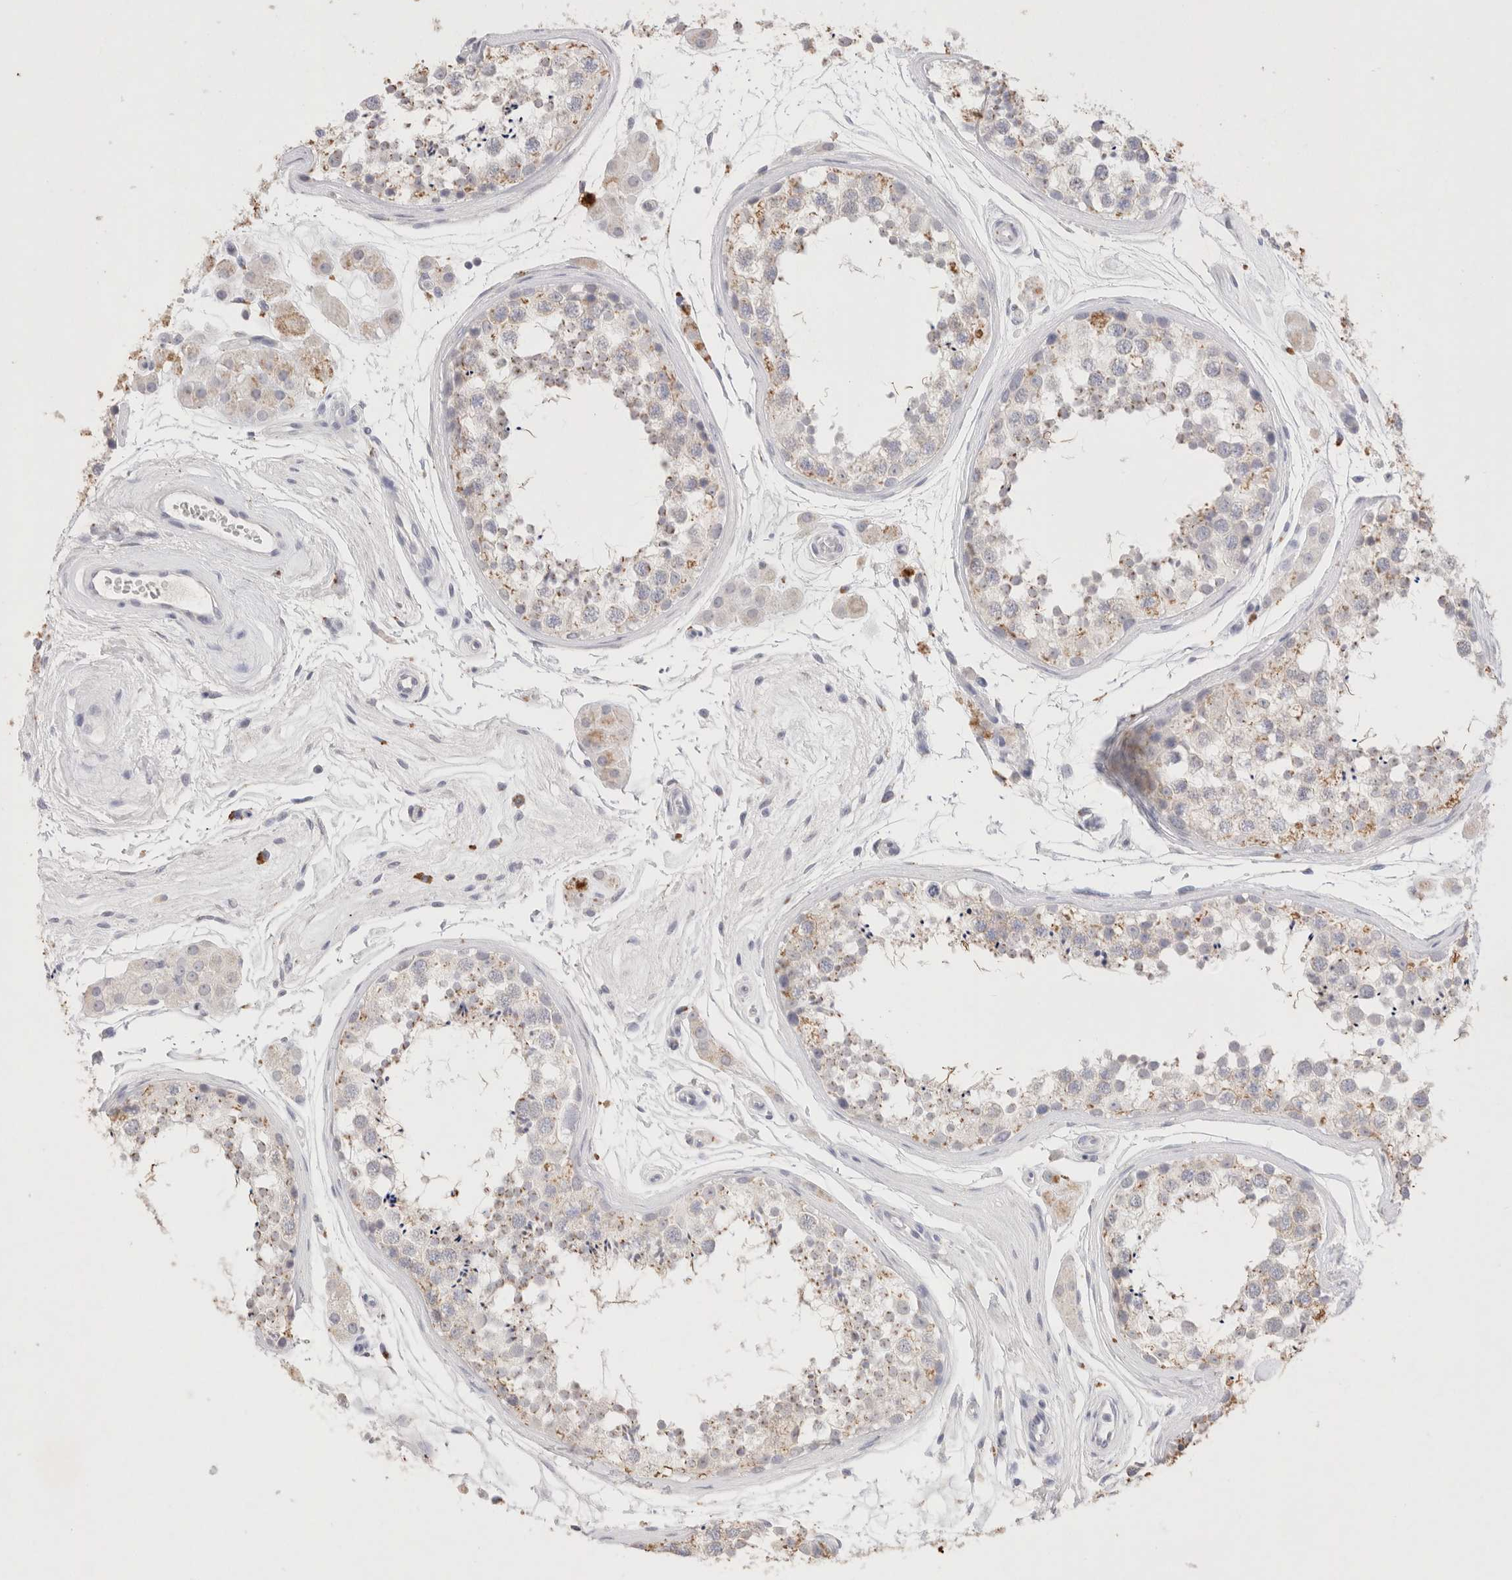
{"staining": {"intensity": "moderate", "quantity": "<25%", "location": "cytoplasmic/membranous"}, "tissue": "testis", "cell_type": "Cells in seminiferous ducts", "image_type": "normal", "snomed": [{"axis": "morphology", "description": "Normal tissue, NOS"}, {"axis": "topography", "description": "Testis"}], "caption": "Immunohistochemistry (DAB (3,3'-diaminobenzidine)) staining of unremarkable human testis demonstrates moderate cytoplasmic/membranous protein expression in about <25% of cells in seminiferous ducts.", "gene": "EPCAM", "patient": {"sex": "male", "age": 56}}